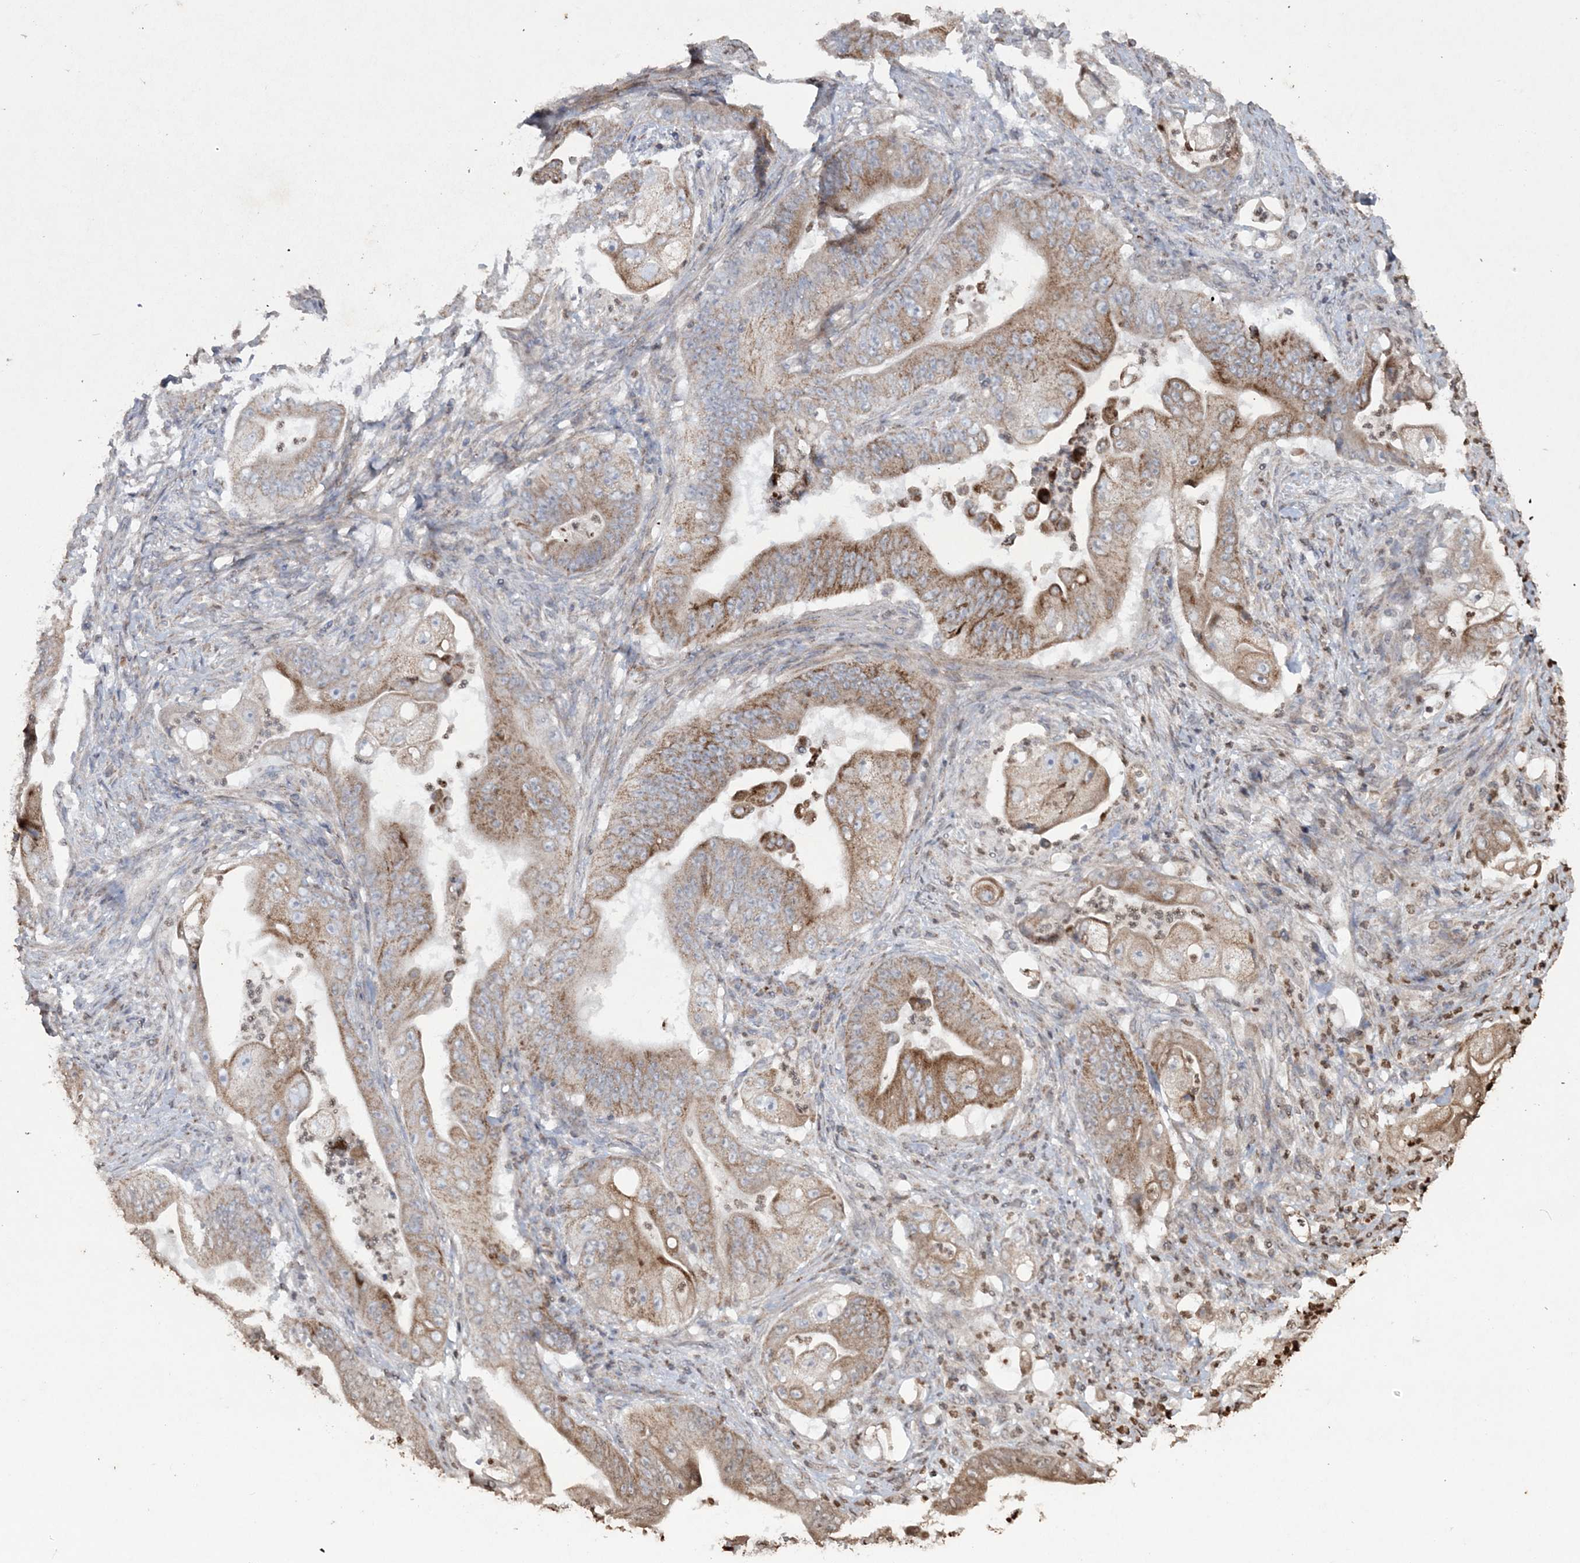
{"staining": {"intensity": "moderate", "quantity": ">75%", "location": "cytoplasmic/membranous"}, "tissue": "stomach cancer", "cell_type": "Tumor cells", "image_type": "cancer", "snomed": [{"axis": "morphology", "description": "Adenocarcinoma, NOS"}, {"axis": "topography", "description": "Stomach"}], "caption": "An immunohistochemistry (IHC) micrograph of tumor tissue is shown. Protein staining in brown labels moderate cytoplasmic/membranous positivity in stomach adenocarcinoma within tumor cells.", "gene": "TTC7A", "patient": {"sex": "female", "age": 73}}